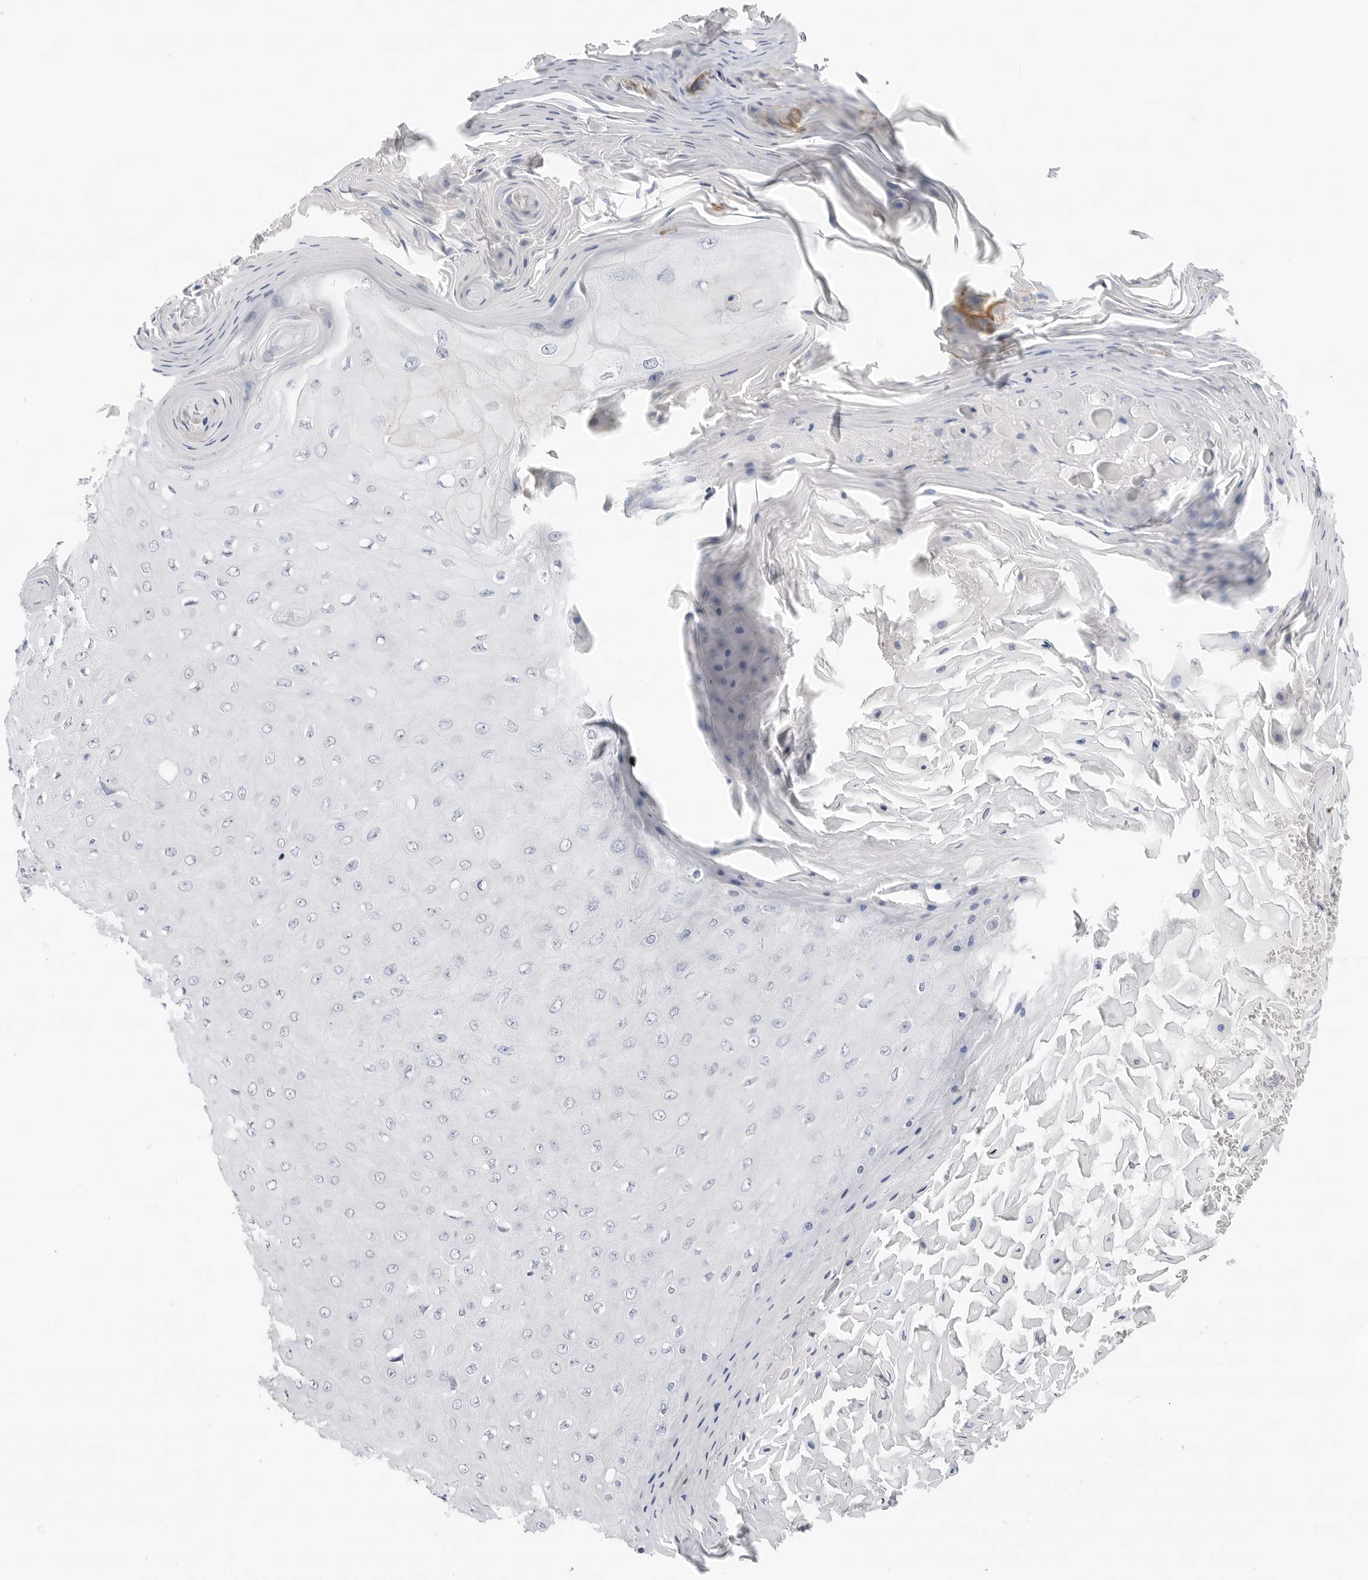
{"staining": {"intensity": "negative", "quantity": "none", "location": "none"}, "tissue": "skin cancer", "cell_type": "Tumor cells", "image_type": "cancer", "snomed": [{"axis": "morphology", "description": "Squamous cell carcinoma, NOS"}, {"axis": "topography", "description": "Skin"}], "caption": "The micrograph reveals no significant staining in tumor cells of skin cancer. (DAB (3,3'-diaminobenzidine) IHC, high magnification).", "gene": "SLC19A1", "patient": {"sex": "female", "age": 73}}